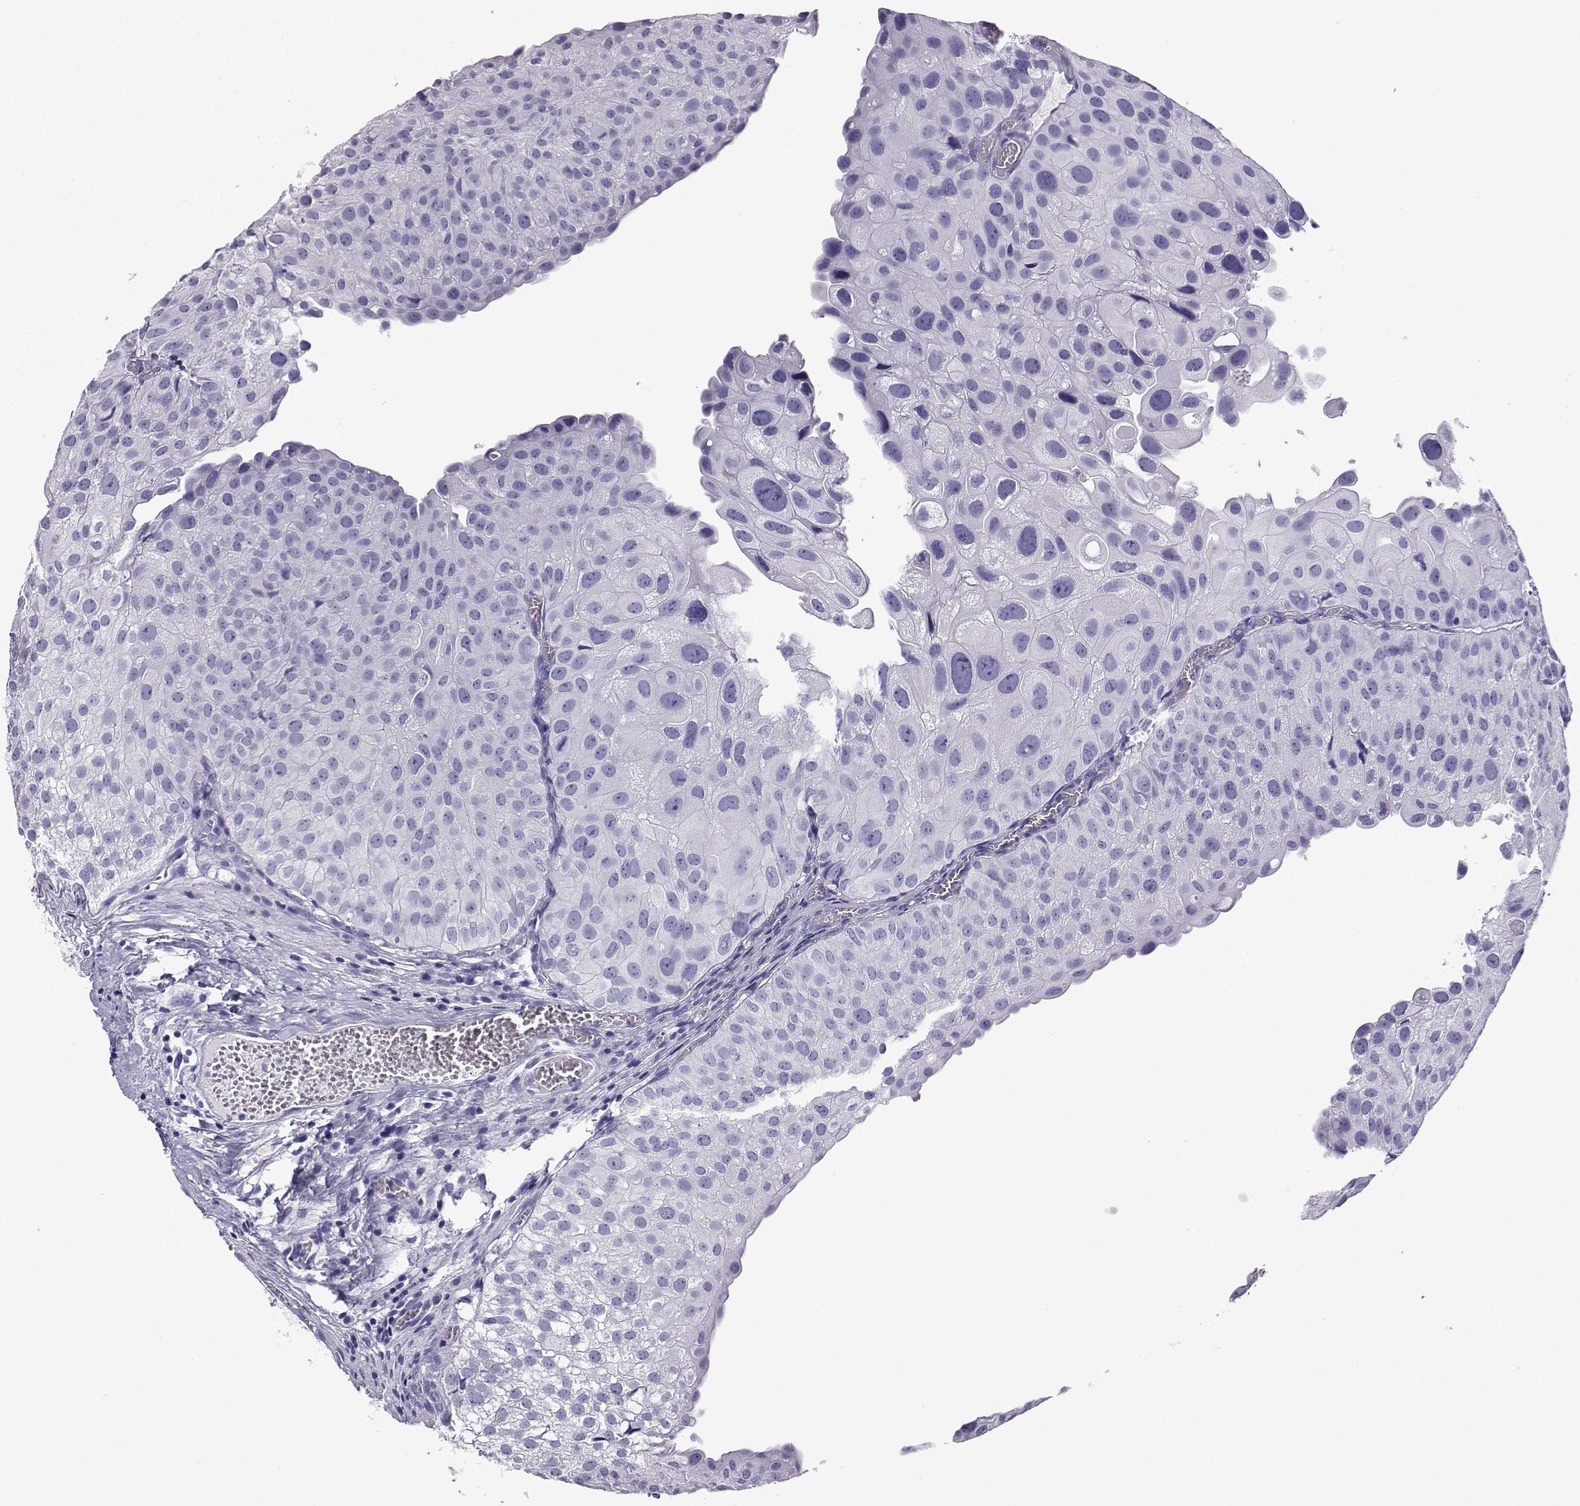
{"staining": {"intensity": "negative", "quantity": "none", "location": "none"}, "tissue": "urothelial cancer", "cell_type": "Tumor cells", "image_type": "cancer", "snomed": [{"axis": "morphology", "description": "Urothelial carcinoma, Low grade"}, {"axis": "topography", "description": "Urinary bladder"}], "caption": "Immunohistochemistry histopathology image of neoplastic tissue: urothelial carcinoma (low-grade) stained with DAB shows no significant protein expression in tumor cells.", "gene": "KCNF1", "patient": {"sex": "female", "age": 78}}